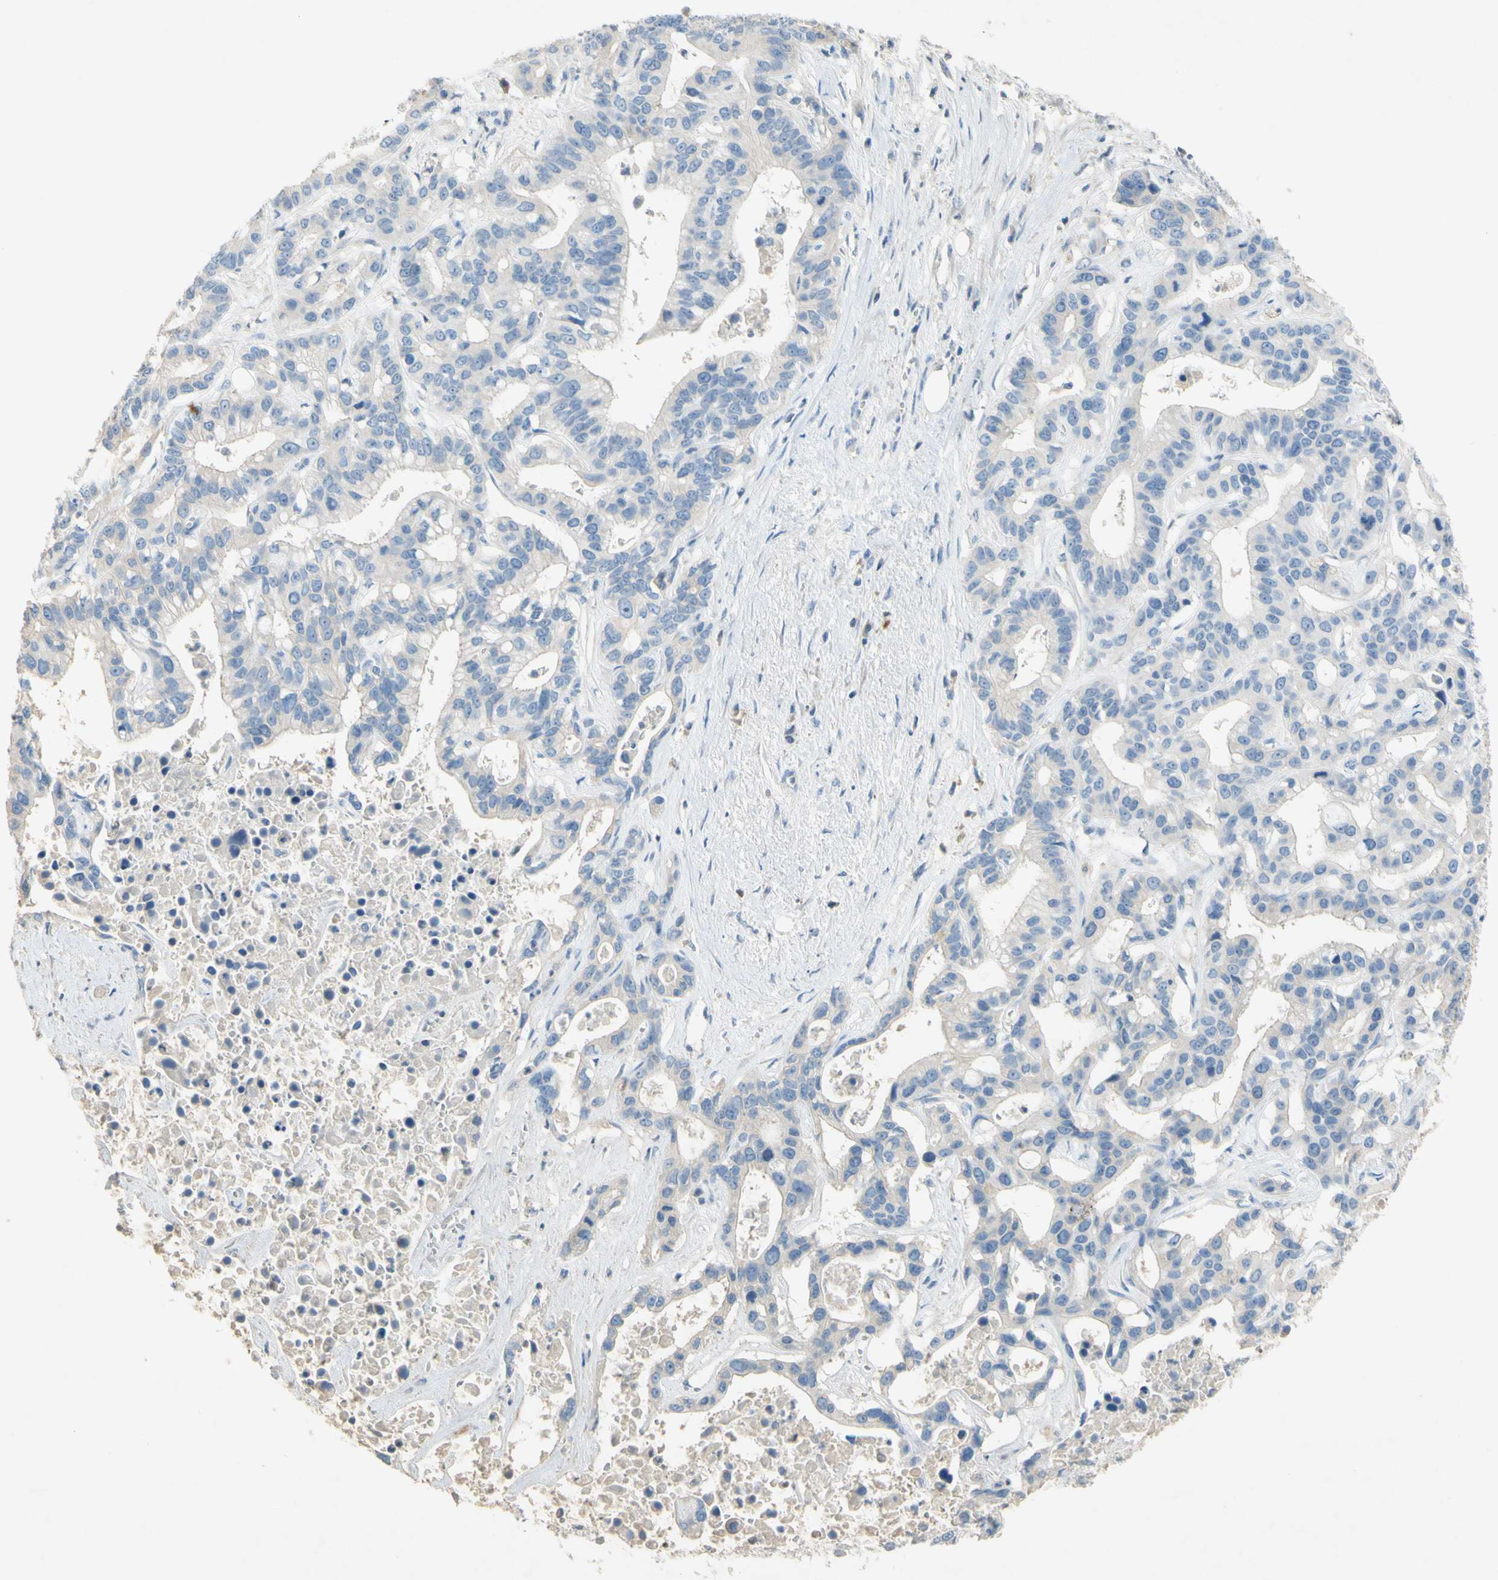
{"staining": {"intensity": "negative", "quantity": "none", "location": "none"}, "tissue": "liver cancer", "cell_type": "Tumor cells", "image_type": "cancer", "snomed": [{"axis": "morphology", "description": "Cholangiocarcinoma"}, {"axis": "topography", "description": "Liver"}], "caption": "IHC histopathology image of human liver cancer stained for a protein (brown), which demonstrates no staining in tumor cells.", "gene": "PACSIN1", "patient": {"sex": "female", "age": 65}}